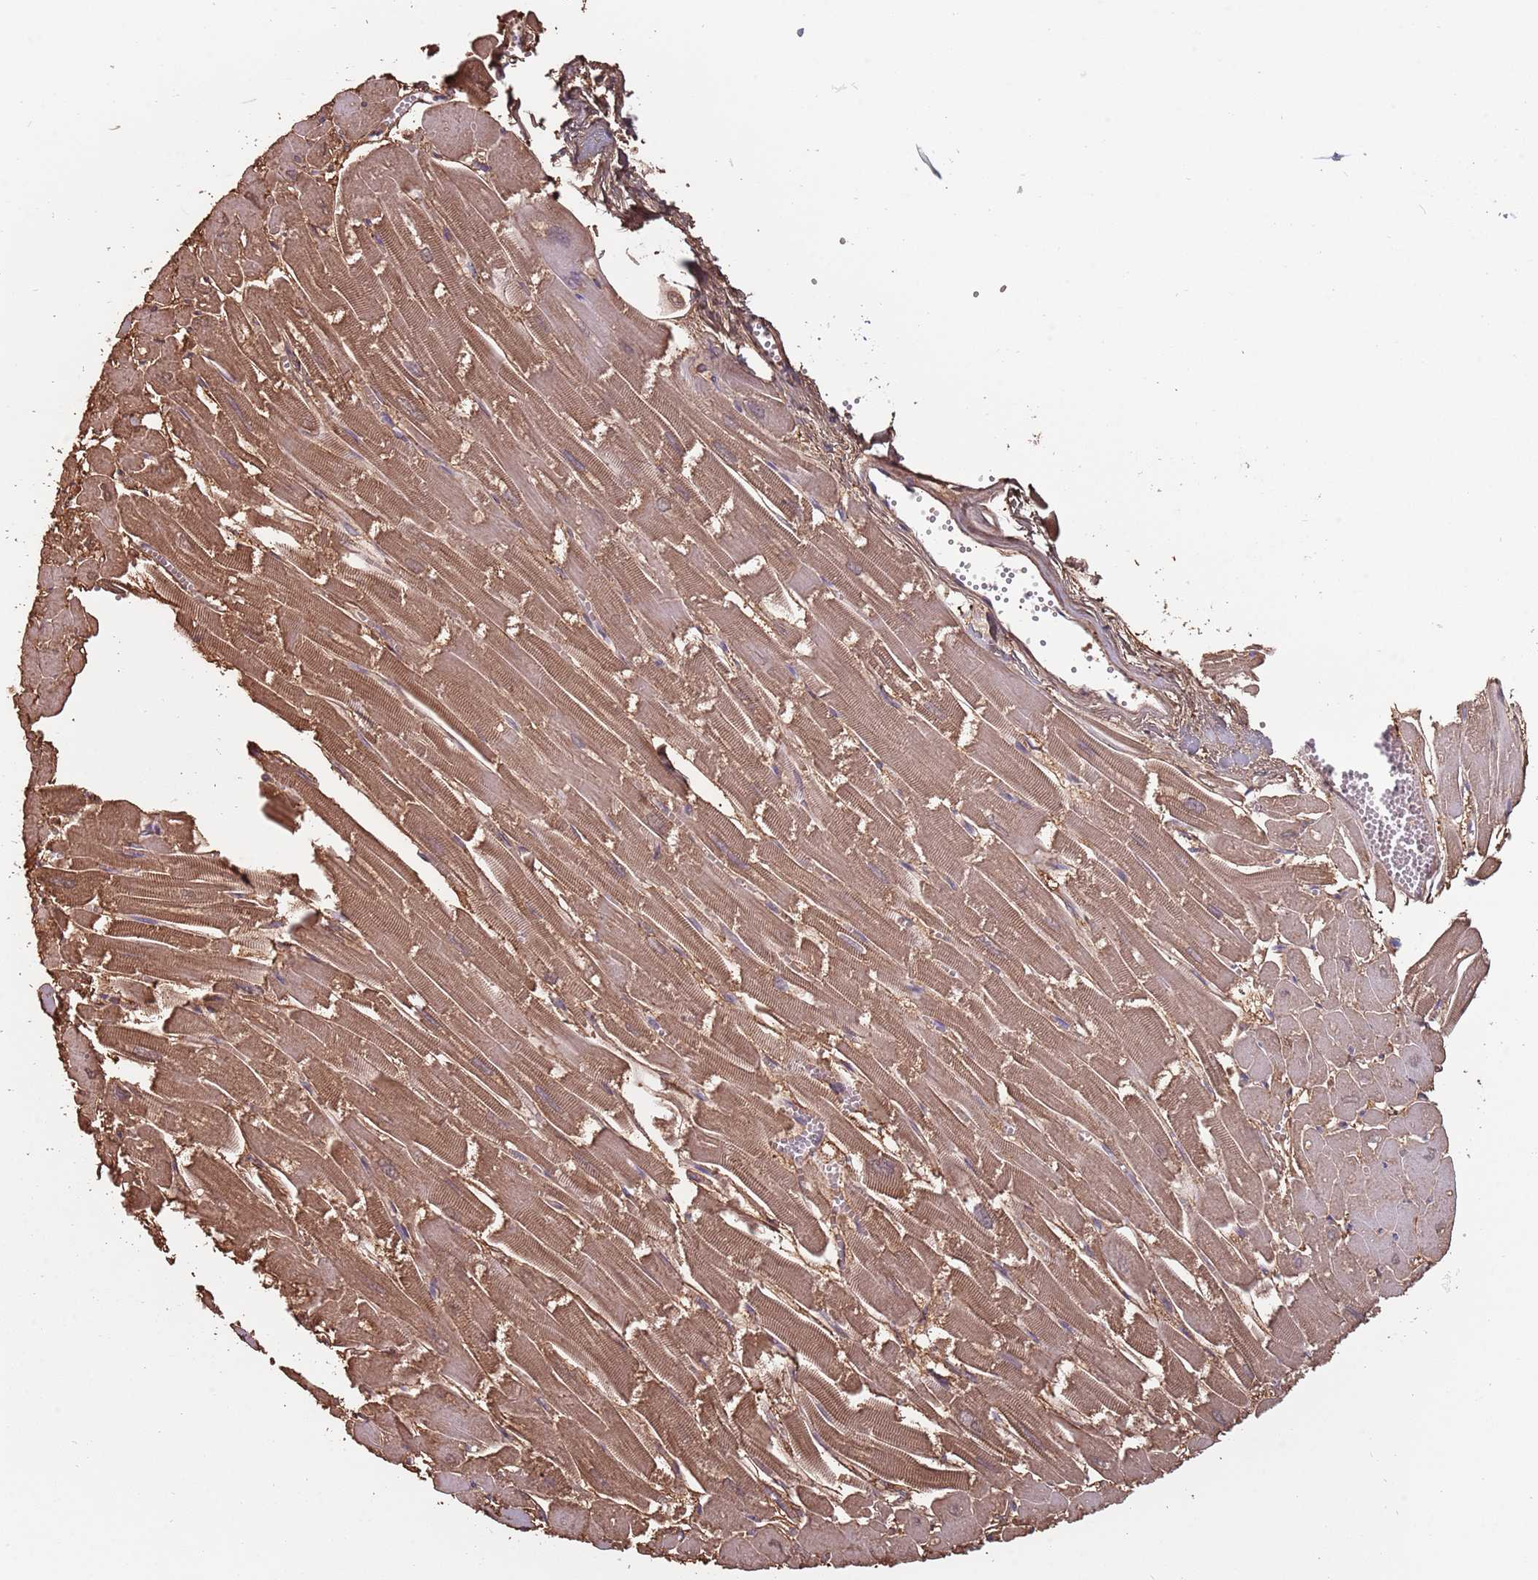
{"staining": {"intensity": "moderate", "quantity": ">75%", "location": "cytoplasmic/membranous,nuclear"}, "tissue": "heart muscle", "cell_type": "Cardiomyocytes", "image_type": "normal", "snomed": [{"axis": "morphology", "description": "Normal tissue, NOS"}, {"axis": "topography", "description": "Heart"}], "caption": "DAB immunohistochemical staining of benign heart muscle displays moderate cytoplasmic/membranous,nuclear protein expression in approximately >75% of cardiomyocytes.", "gene": "COG4", "patient": {"sex": "male", "age": 54}}